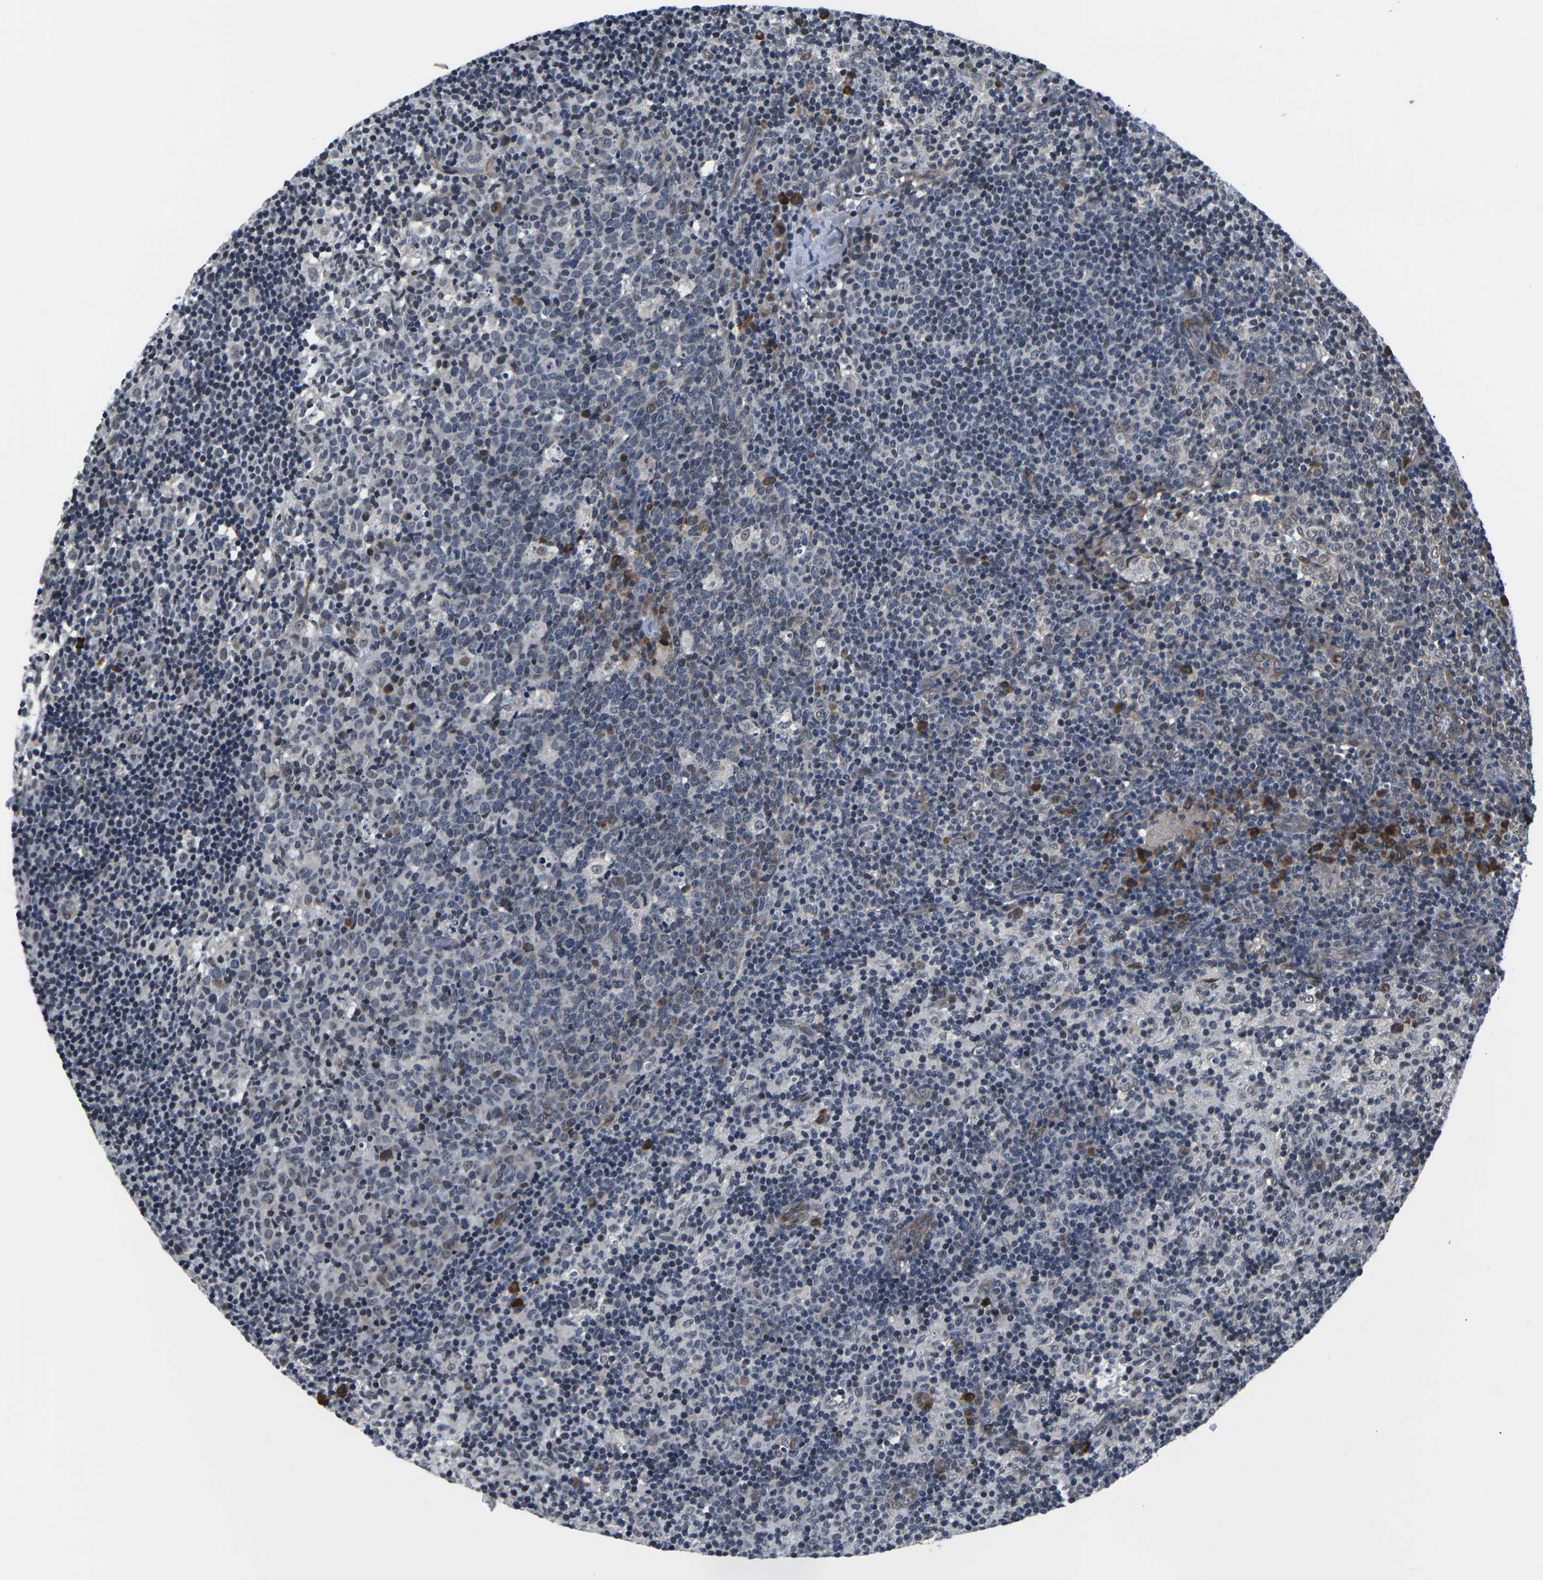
{"staining": {"intensity": "moderate", "quantity": "<25%", "location": "cytoplasmic/membranous"}, "tissue": "lymph node", "cell_type": "Germinal center cells", "image_type": "normal", "snomed": [{"axis": "morphology", "description": "Normal tissue, NOS"}, {"axis": "morphology", "description": "Inflammation, NOS"}, {"axis": "topography", "description": "Lymph node"}], "caption": "This image shows normal lymph node stained with immunohistochemistry to label a protein in brown. The cytoplasmic/membranous of germinal center cells show moderate positivity for the protein. Nuclei are counter-stained blue.", "gene": "CCNE1", "patient": {"sex": "male", "age": 55}}